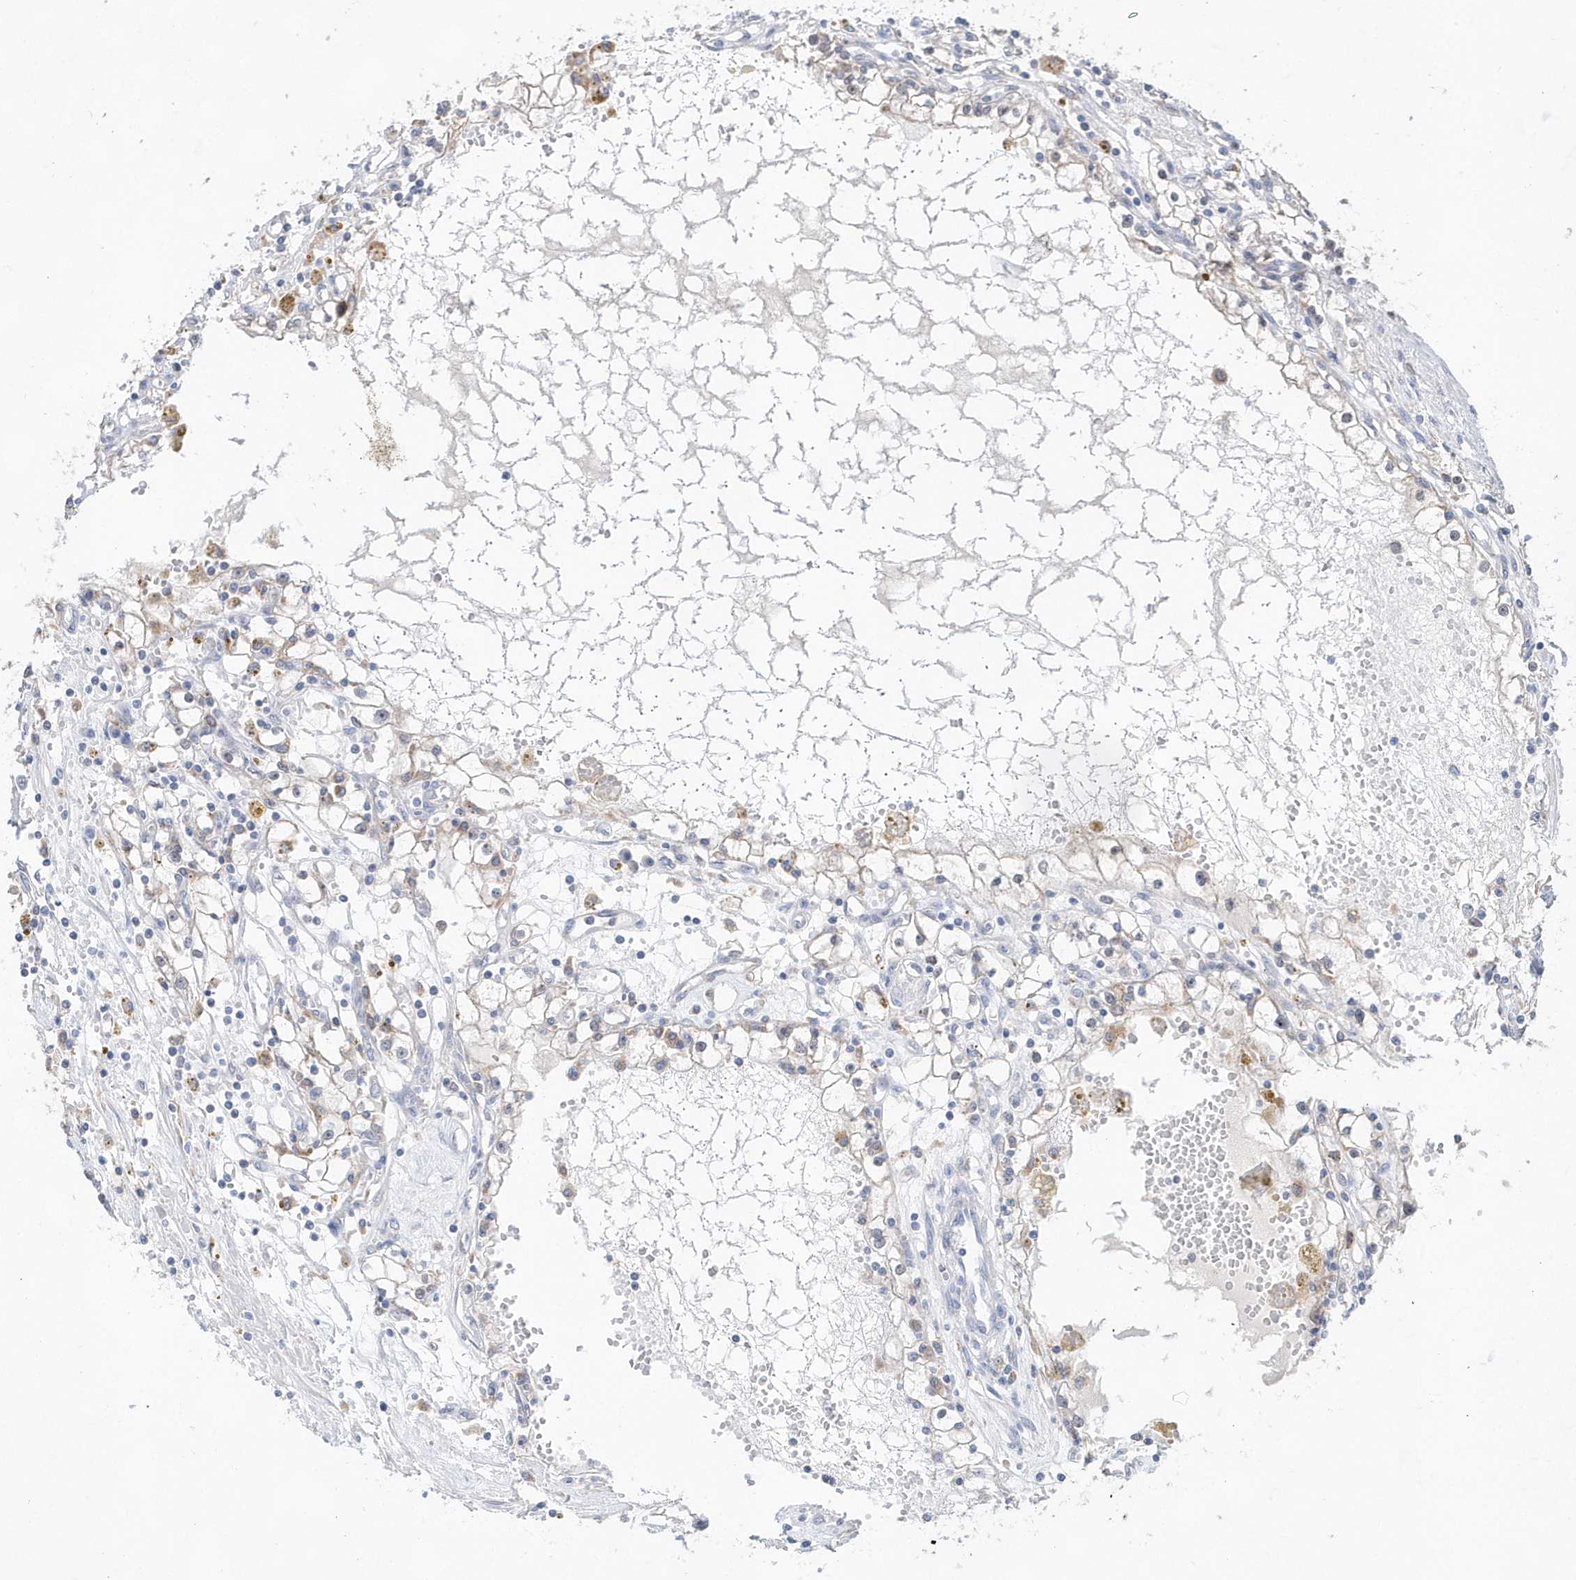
{"staining": {"intensity": "negative", "quantity": "none", "location": "none"}, "tissue": "renal cancer", "cell_type": "Tumor cells", "image_type": "cancer", "snomed": [{"axis": "morphology", "description": "Adenocarcinoma, NOS"}, {"axis": "topography", "description": "Kidney"}], "caption": "A micrograph of renal cancer stained for a protein exhibits no brown staining in tumor cells.", "gene": "BDH2", "patient": {"sex": "male", "age": 56}}